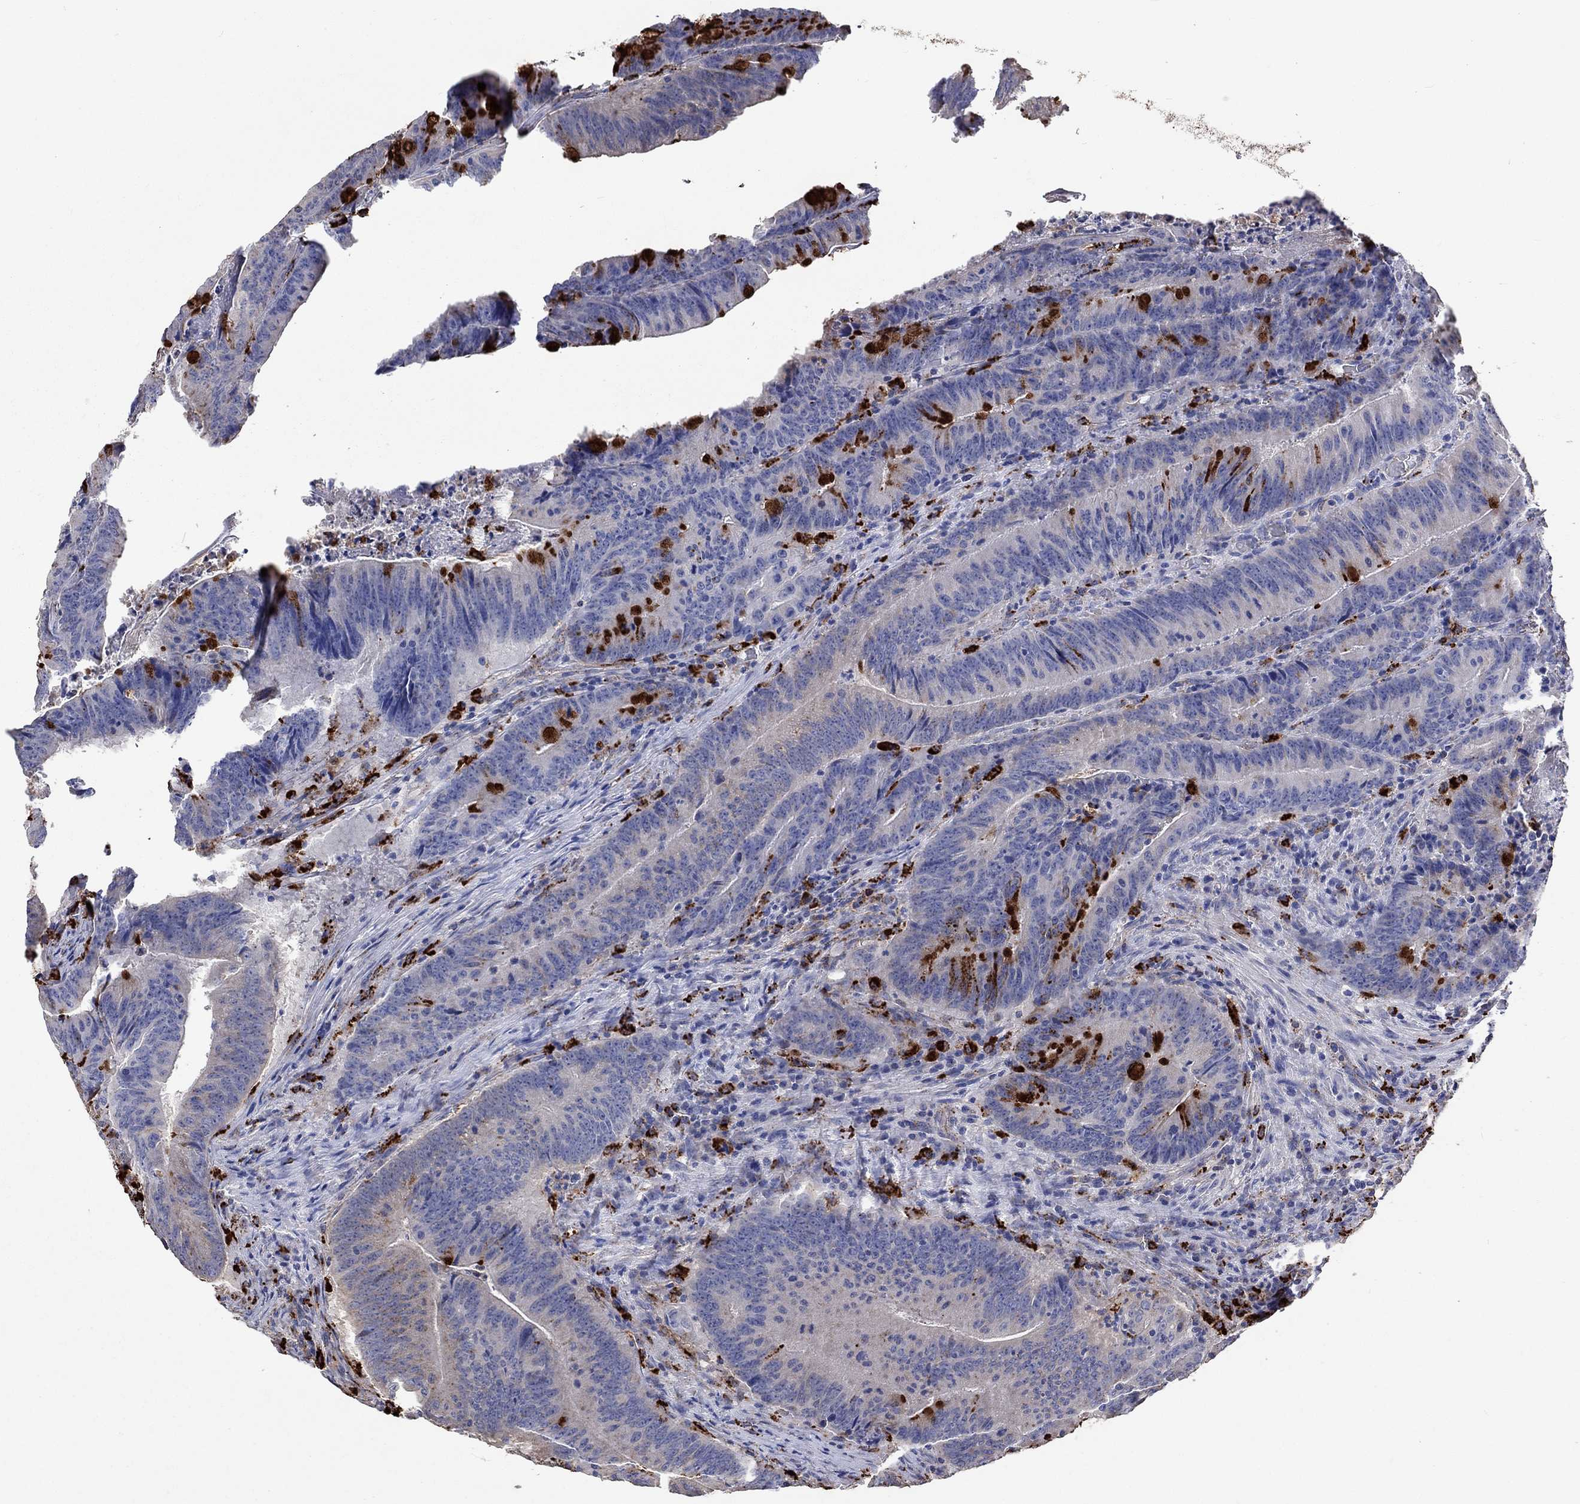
{"staining": {"intensity": "strong", "quantity": "<25%", "location": "cytoplasmic/membranous"}, "tissue": "colorectal cancer", "cell_type": "Tumor cells", "image_type": "cancer", "snomed": [{"axis": "morphology", "description": "Adenocarcinoma, NOS"}, {"axis": "topography", "description": "Colon"}], "caption": "Immunohistochemistry (DAB (3,3'-diaminobenzidine)) staining of human colorectal cancer reveals strong cytoplasmic/membranous protein expression in approximately <25% of tumor cells.", "gene": "CTSB", "patient": {"sex": "female", "age": 87}}